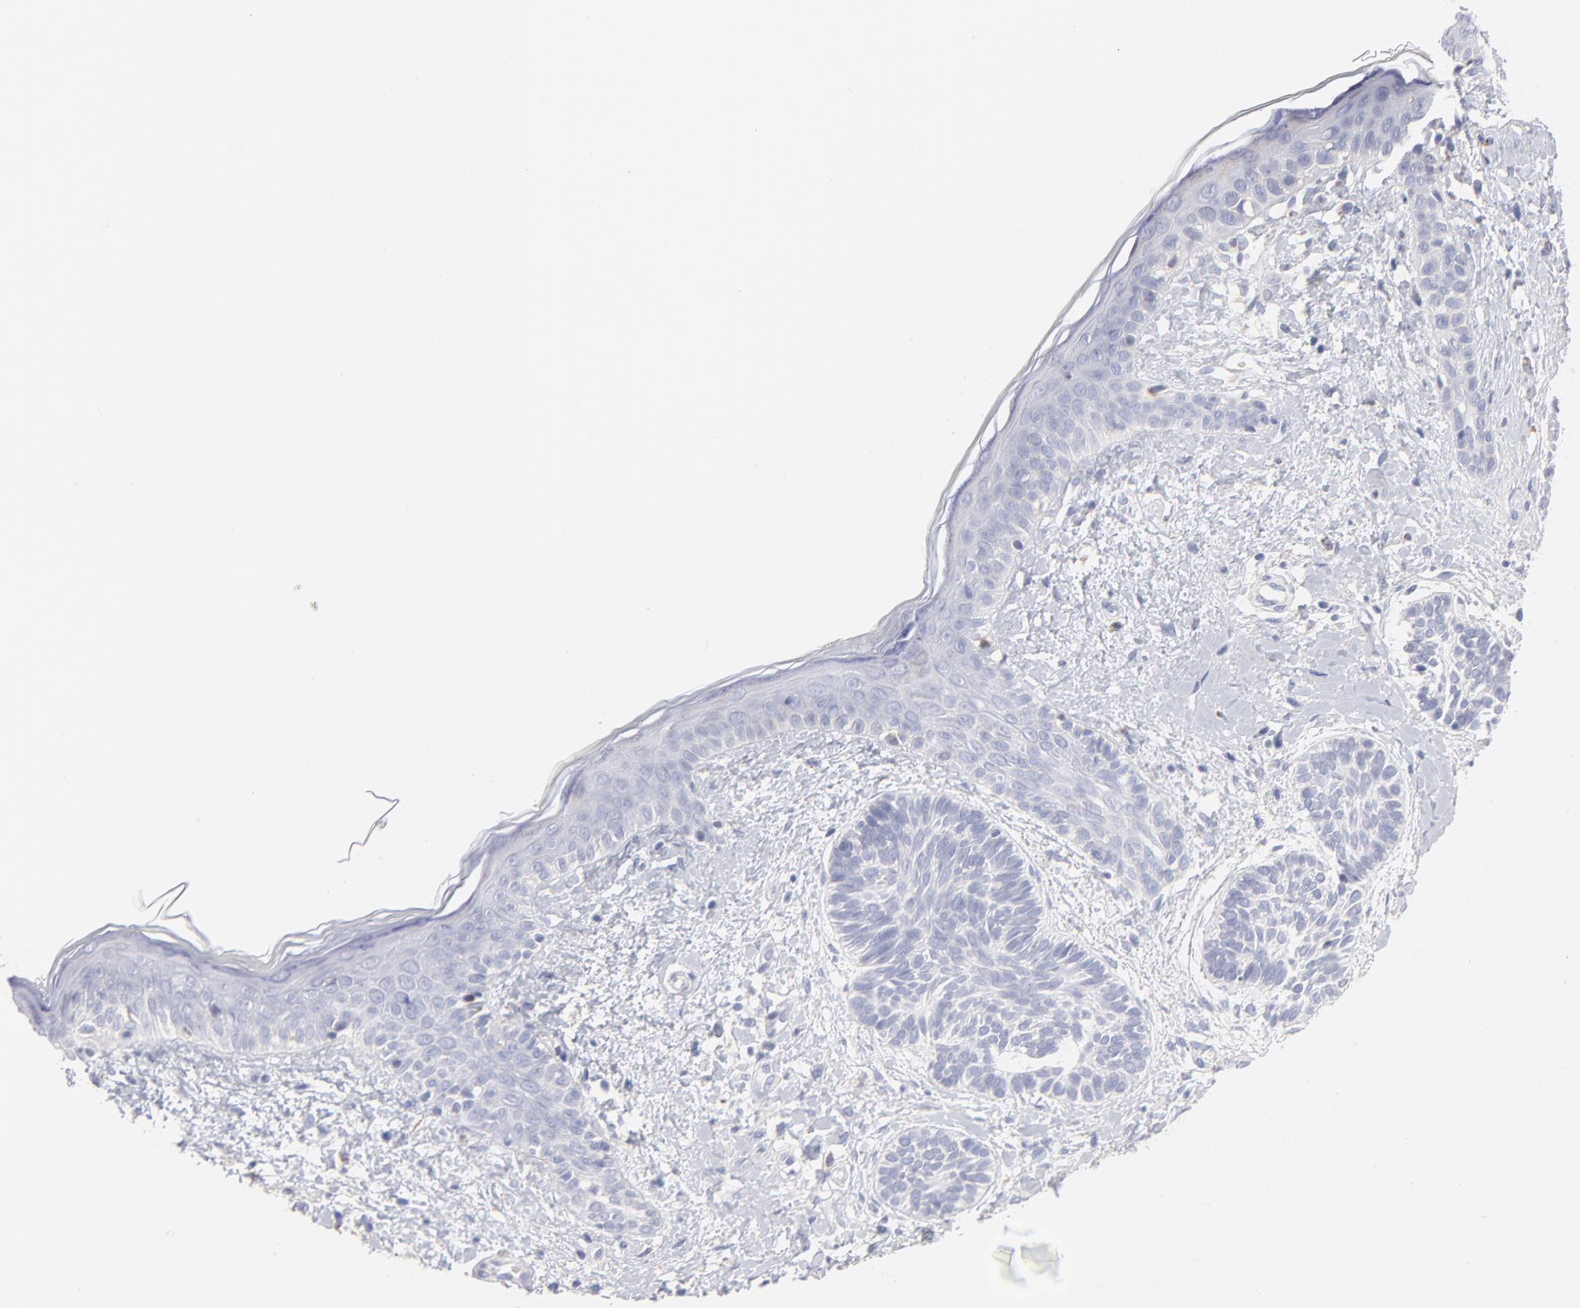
{"staining": {"intensity": "negative", "quantity": "none", "location": "none"}, "tissue": "skin cancer", "cell_type": "Tumor cells", "image_type": "cancer", "snomed": [{"axis": "morphology", "description": "Normal tissue, NOS"}, {"axis": "morphology", "description": "Basal cell carcinoma"}, {"axis": "topography", "description": "Skin"}], "caption": "DAB immunohistochemical staining of basal cell carcinoma (skin) shows no significant positivity in tumor cells.", "gene": "TST", "patient": {"sex": "male", "age": 63}}